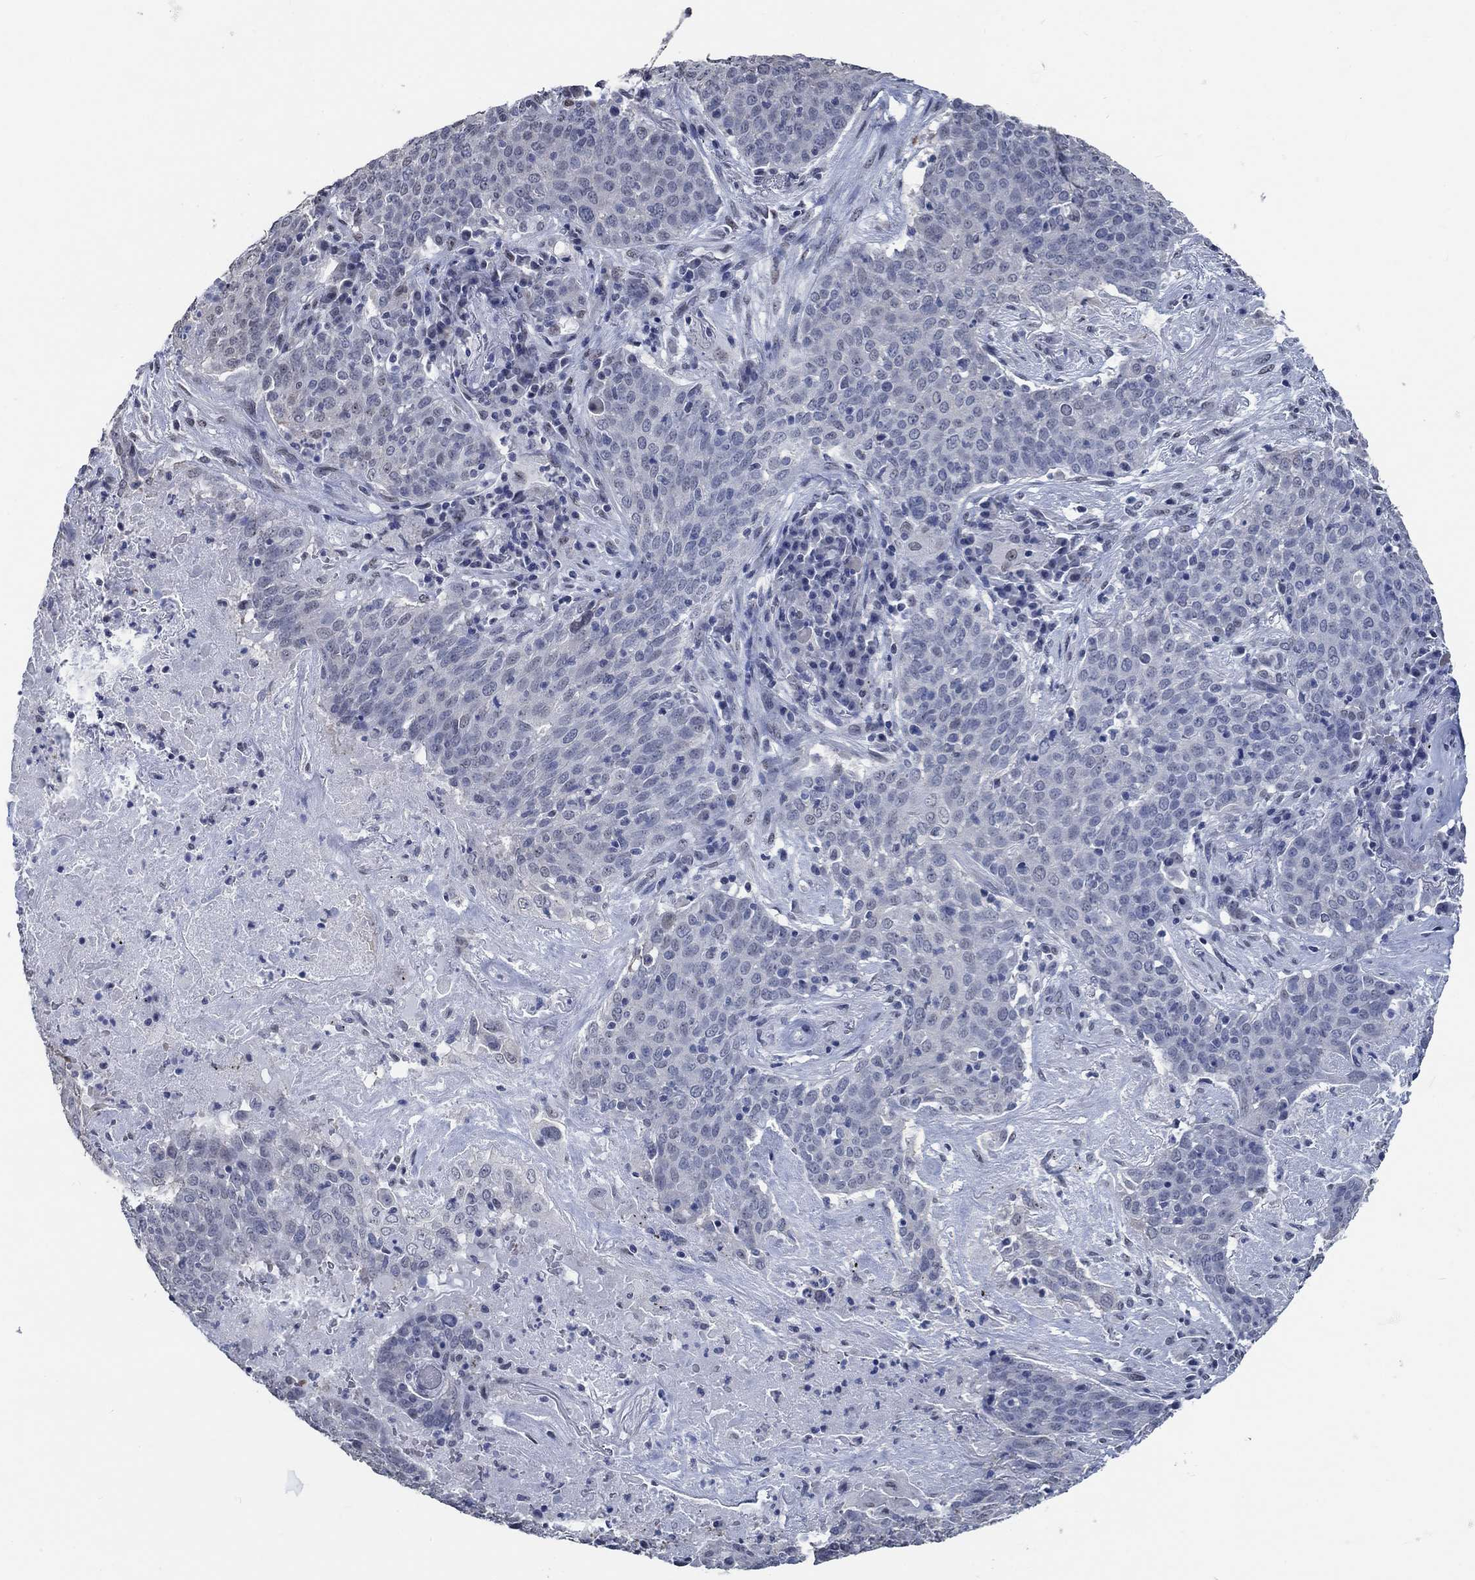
{"staining": {"intensity": "negative", "quantity": "none", "location": "none"}, "tissue": "lung cancer", "cell_type": "Tumor cells", "image_type": "cancer", "snomed": [{"axis": "morphology", "description": "Squamous cell carcinoma, NOS"}, {"axis": "topography", "description": "Lung"}], "caption": "The micrograph displays no significant staining in tumor cells of lung cancer.", "gene": "OBSCN", "patient": {"sex": "male", "age": 82}}